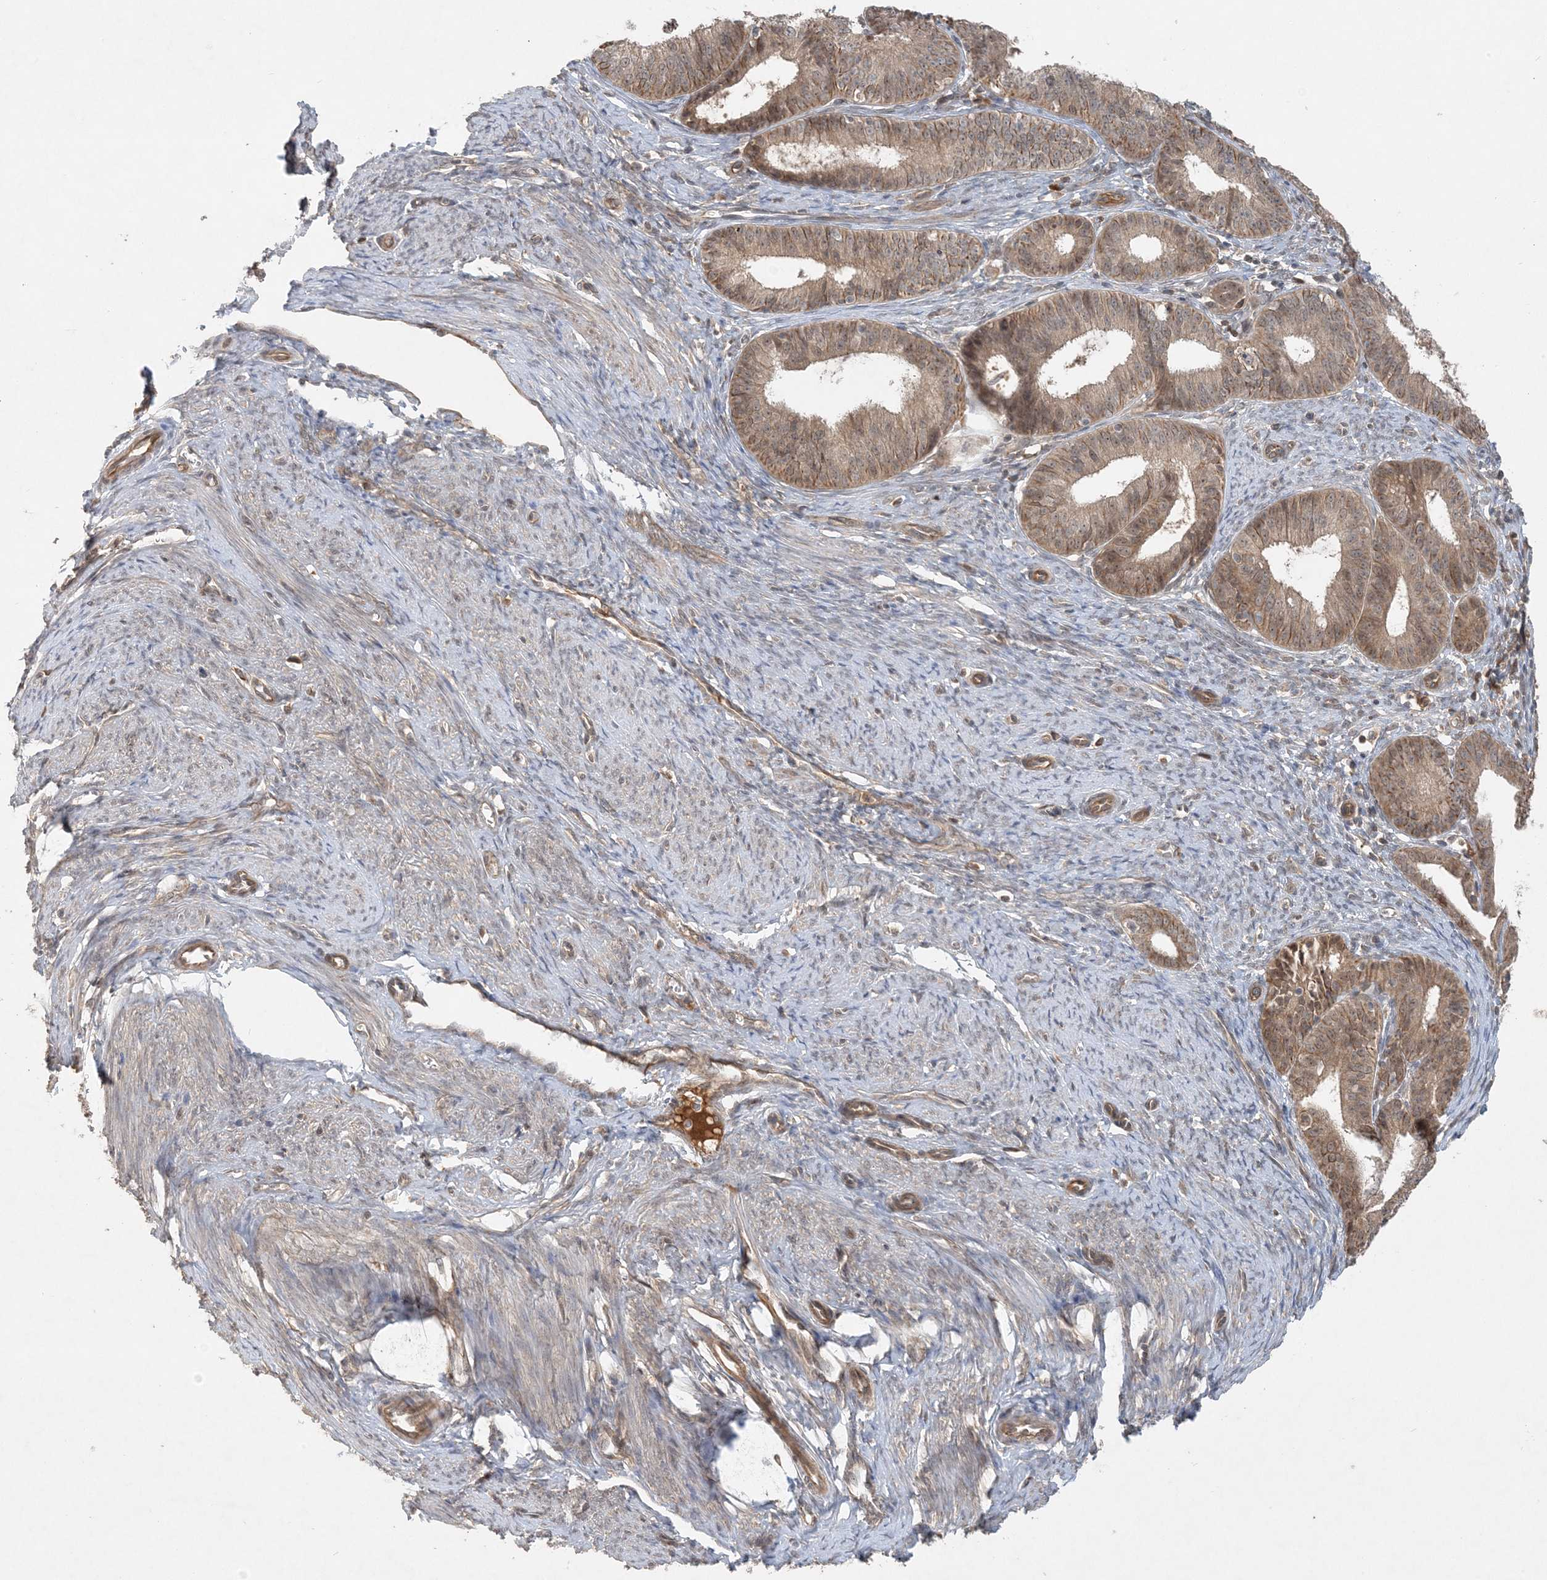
{"staining": {"intensity": "moderate", "quantity": ">75%", "location": "cytoplasmic/membranous,nuclear"}, "tissue": "endometrial cancer", "cell_type": "Tumor cells", "image_type": "cancer", "snomed": [{"axis": "morphology", "description": "Adenocarcinoma, NOS"}, {"axis": "topography", "description": "Endometrium"}], "caption": "Immunohistochemical staining of human endometrial cancer (adenocarcinoma) displays medium levels of moderate cytoplasmic/membranous and nuclear expression in approximately >75% of tumor cells. (Stains: DAB in brown, nuclei in blue, Microscopy: brightfield microscopy at high magnification).", "gene": "ZCCHC4", "patient": {"sex": "female", "age": 51}}